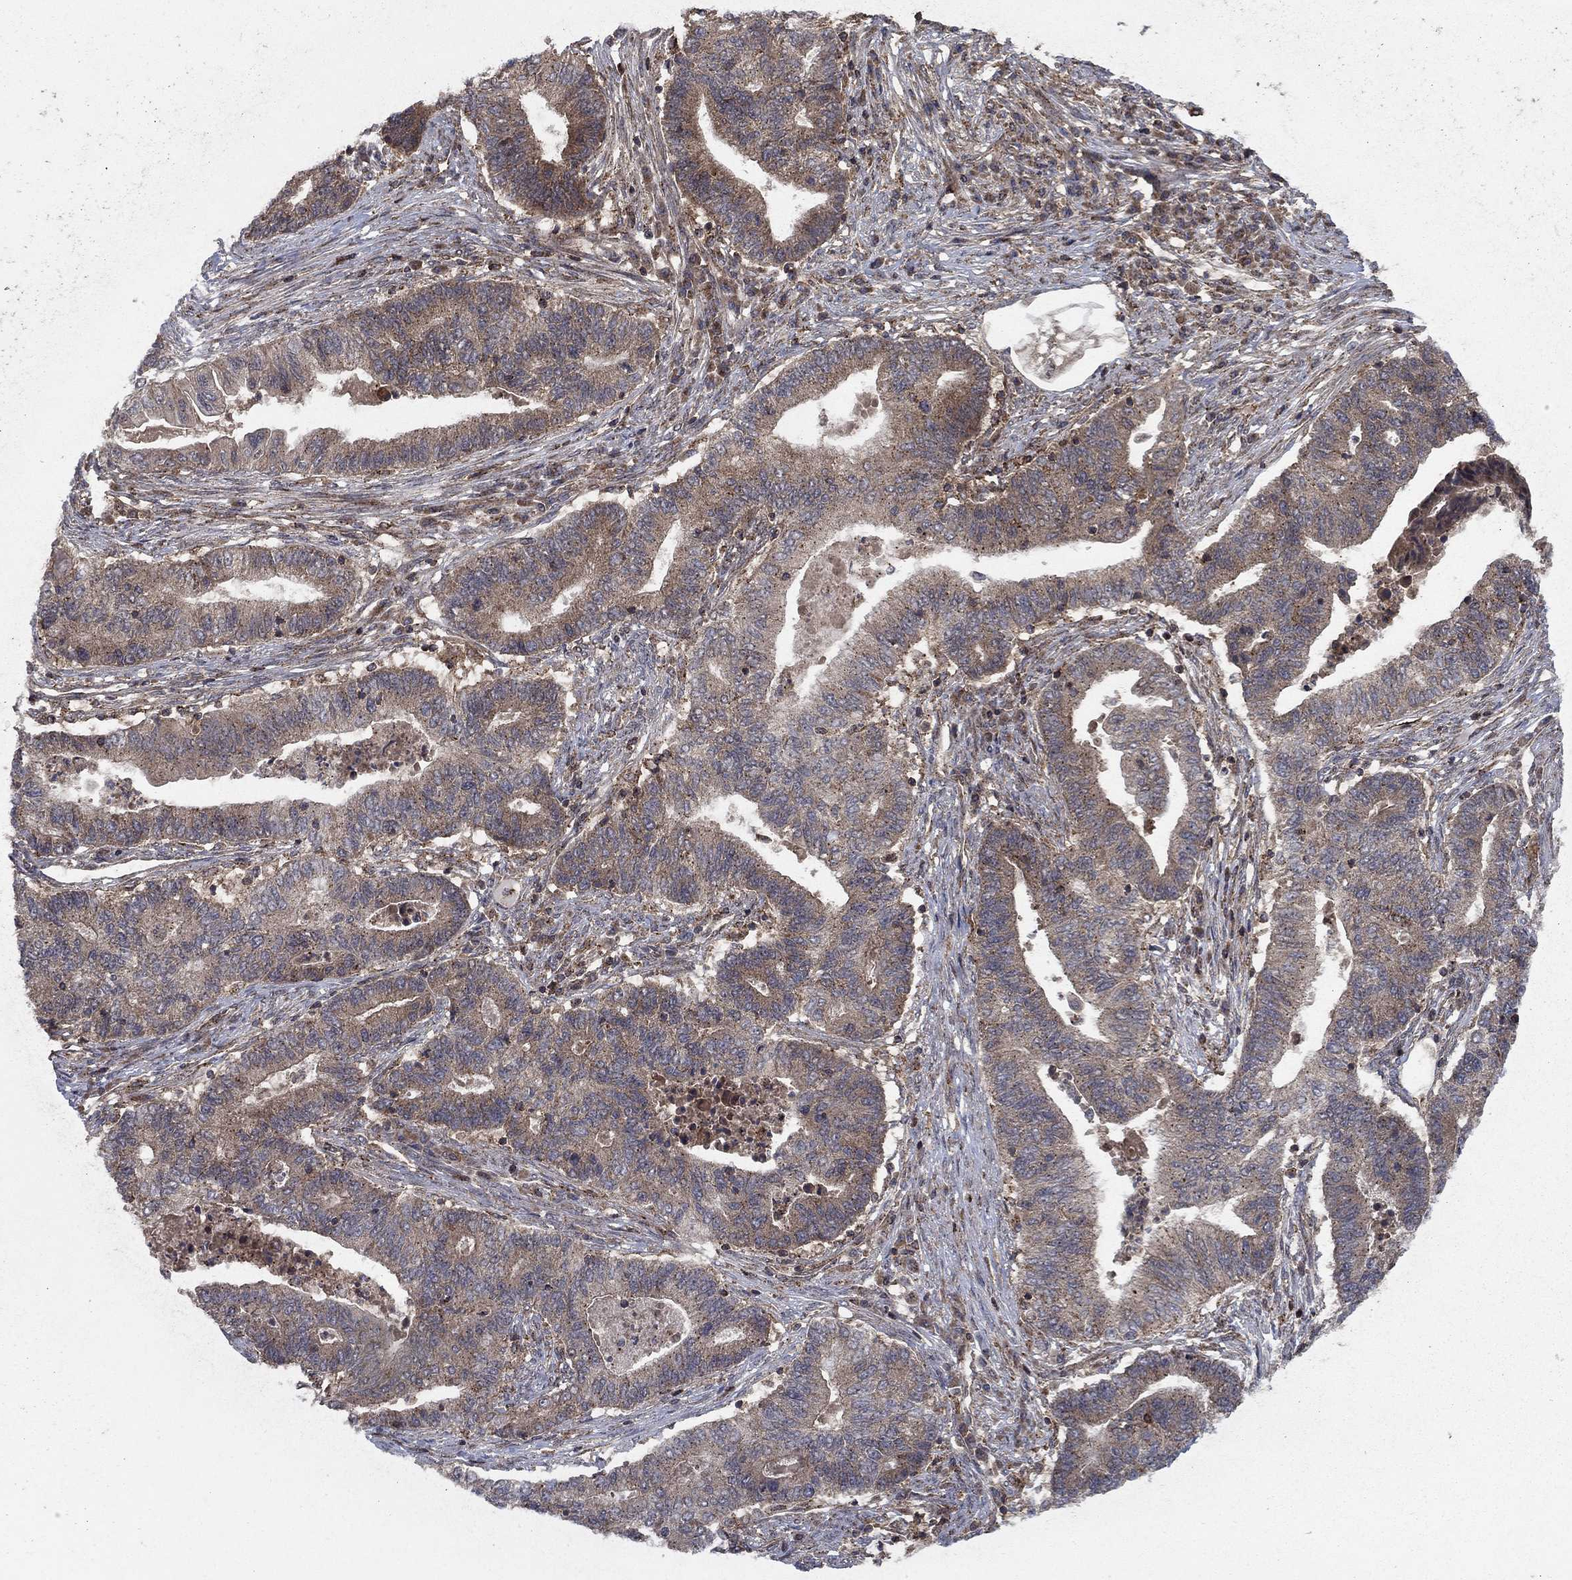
{"staining": {"intensity": "weak", "quantity": "25%-75%", "location": "cytoplasmic/membranous"}, "tissue": "endometrial cancer", "cell_type": "Tumor cells", "image_type": "cancer", "snomed": [{"axis": "morphology", "description": "Adenocarcinoma, NOS"}, {"axis": "topography", "description": "Uterus"}, {"axis": "topography", "description": "Endometrium"}], "caption": "Protein expression analysis of endometrial adenocarcinoma demonstrates weak cytoplasmic/membranous staining in about 25%-75% of tumor cells. (Stains: DAB (3,3'-diaminobenzidine) in brown, nuclei in blue, Microscopy: brightfield microscopy at high magnification).", "gene": "IFI35", "patient": {"sex": "female", "age": 54}}